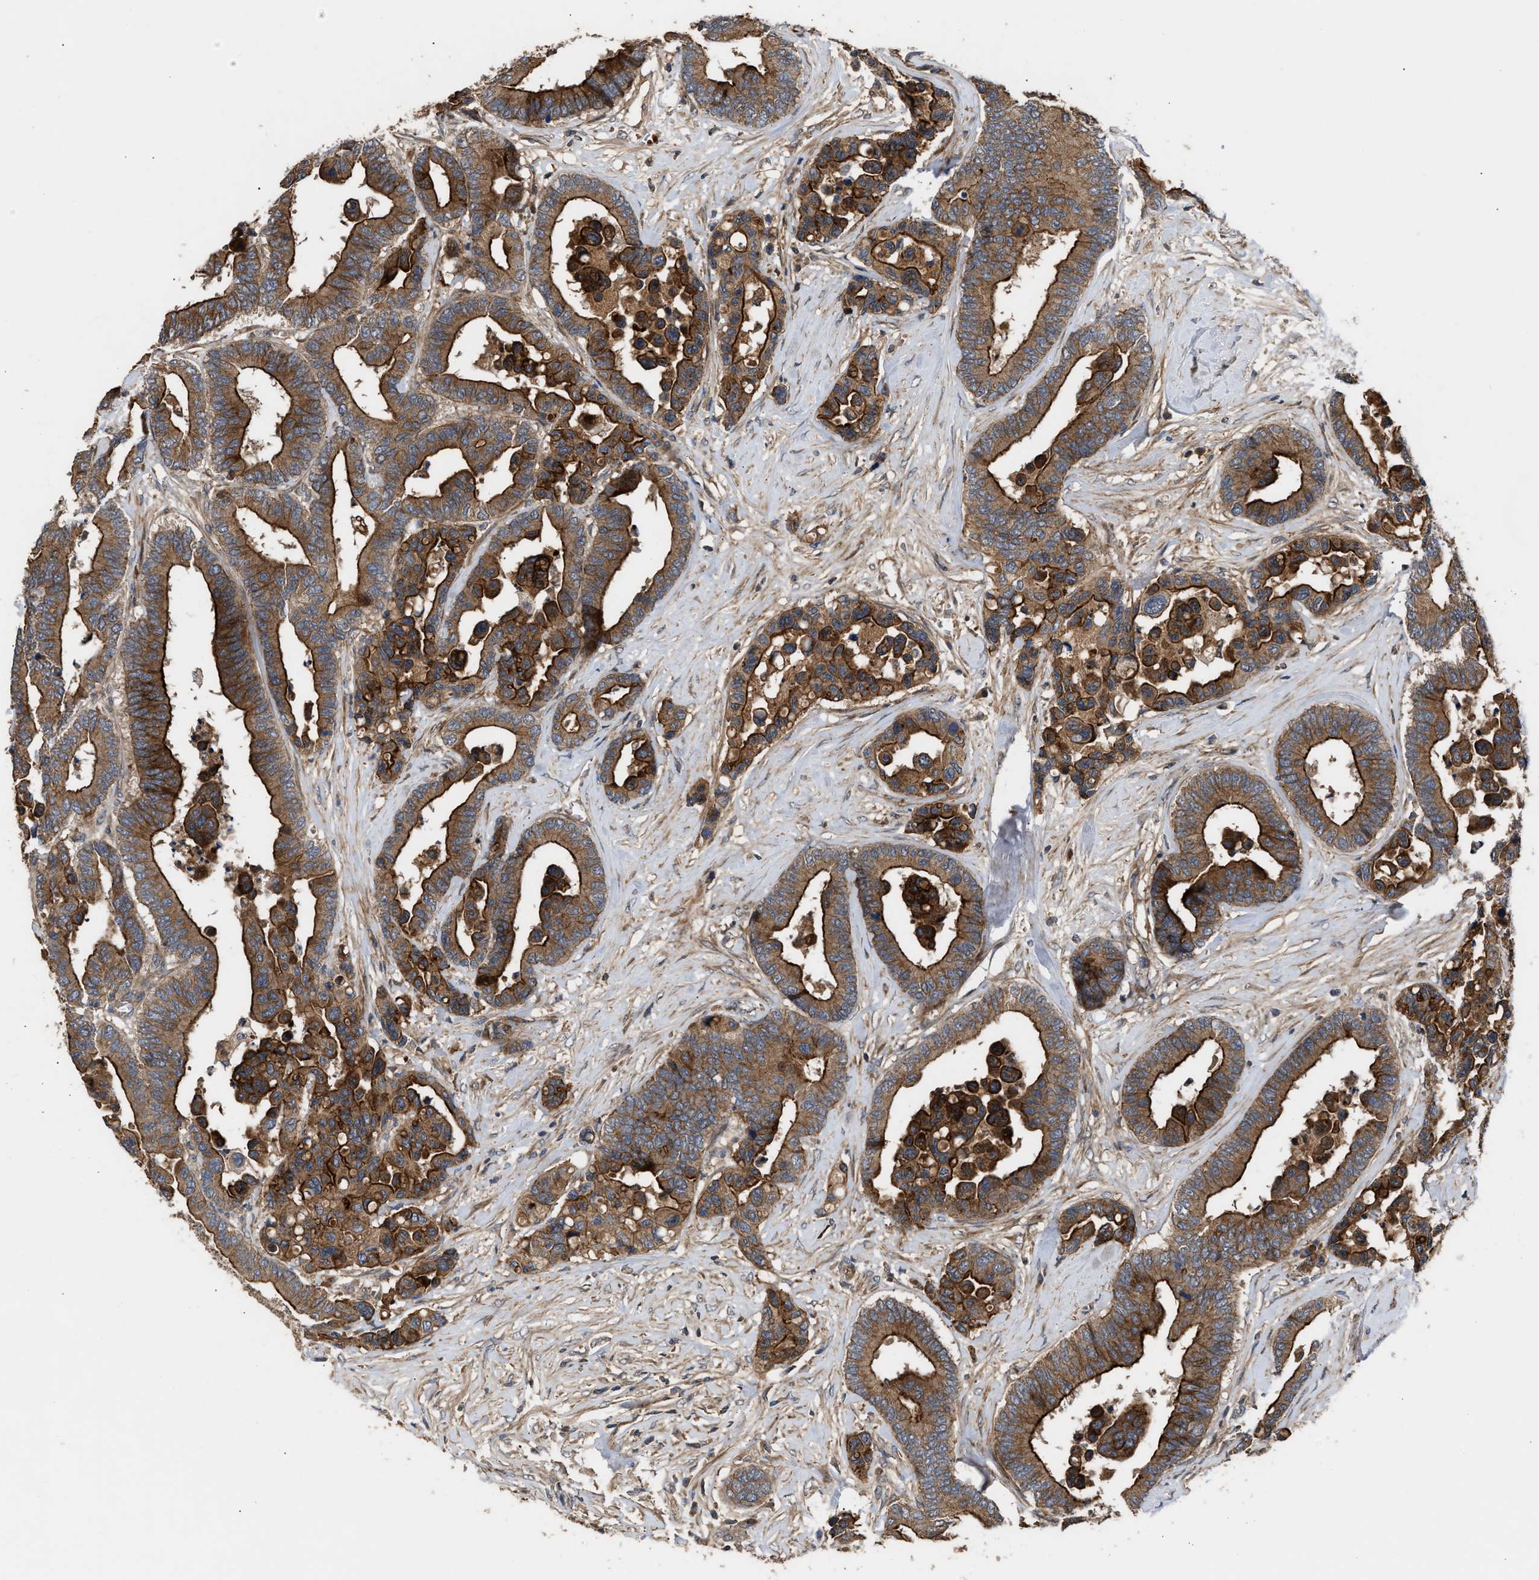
{"staining": {"intensity": "strong", "quantity": ">75%", "location": "cytoplasmic/membranous"}, "tissue": "colorectal cancer", "cell_type": "Tumor cells", "image_type": "cancer", "snomed": [{"axis": "morphology", "description": "Normal tissue, NOS"}, {"axis": "morphology", "description": "Adenocarcinoma, NOS"}, {"axis": "topography", "description": "Colon"}], "caption": "Immunohistochemistry micrograph of colorectal cancer stained for a protein (brown), which displays high levels of strong cytoplasmic/membranous positivity in approximately >75% of tumor cells.", "gene": "STAU1", "patient": {"sex": "male", "age": 82}}